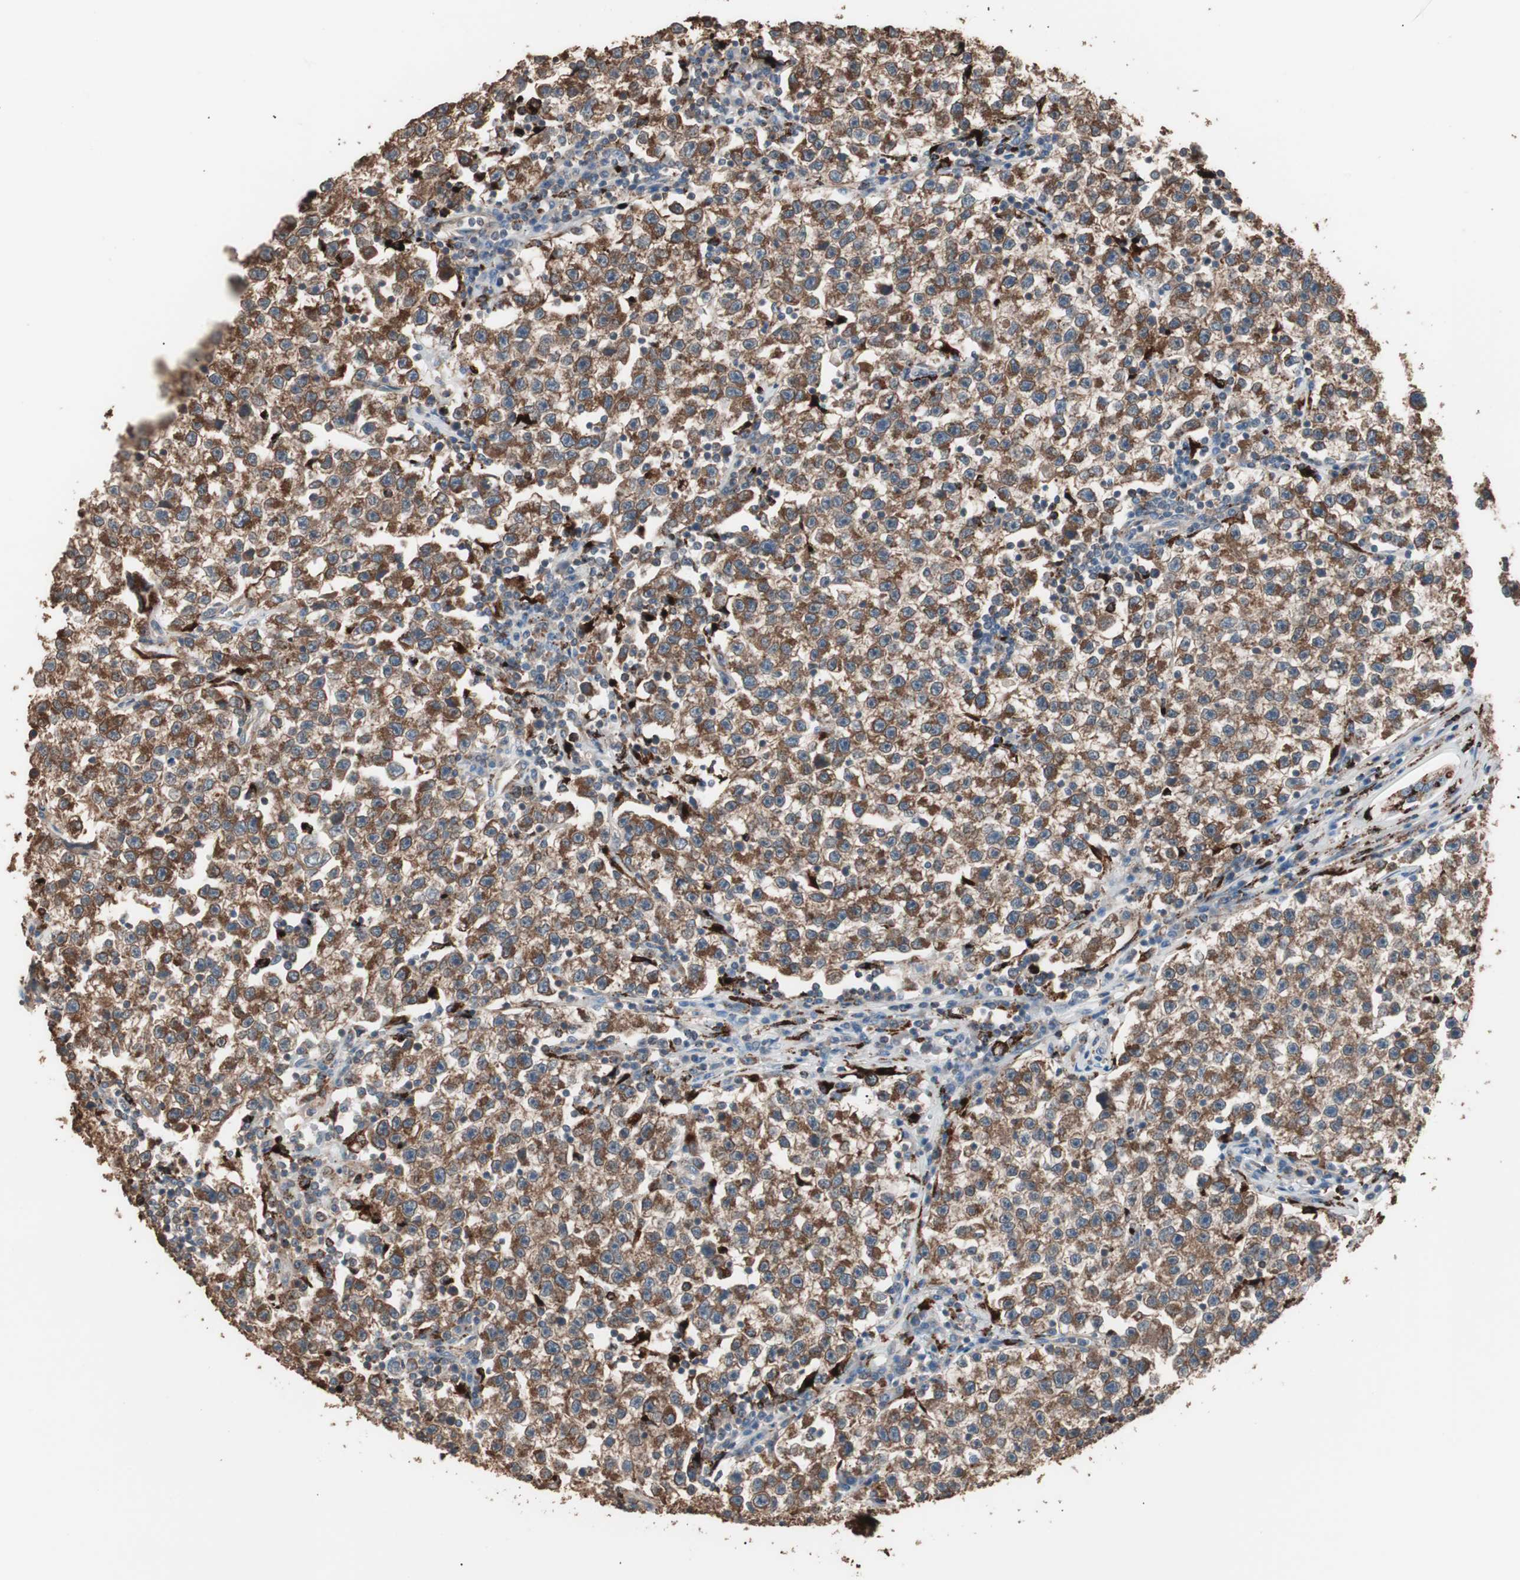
{"staining": {"intensity": "strong", "quantity": ">75%", "location": "cytoplasmic/membranous"}, "tissue": "testis cancer", "cell_type": "Tumor cells", "image_type": "cancer", "snomed": [{"axis": "morphology", "description": "Seminoma, NOS"}, {"axis": "topography", "description": "Testis"}], "caption": "A brown stain shows strong cytoplasmic/membranous staining of a protein in human testis cancer (seminoma) tumor cells.", "gene": "CCT3", "patient": {"sex": "male", "age": 22}}